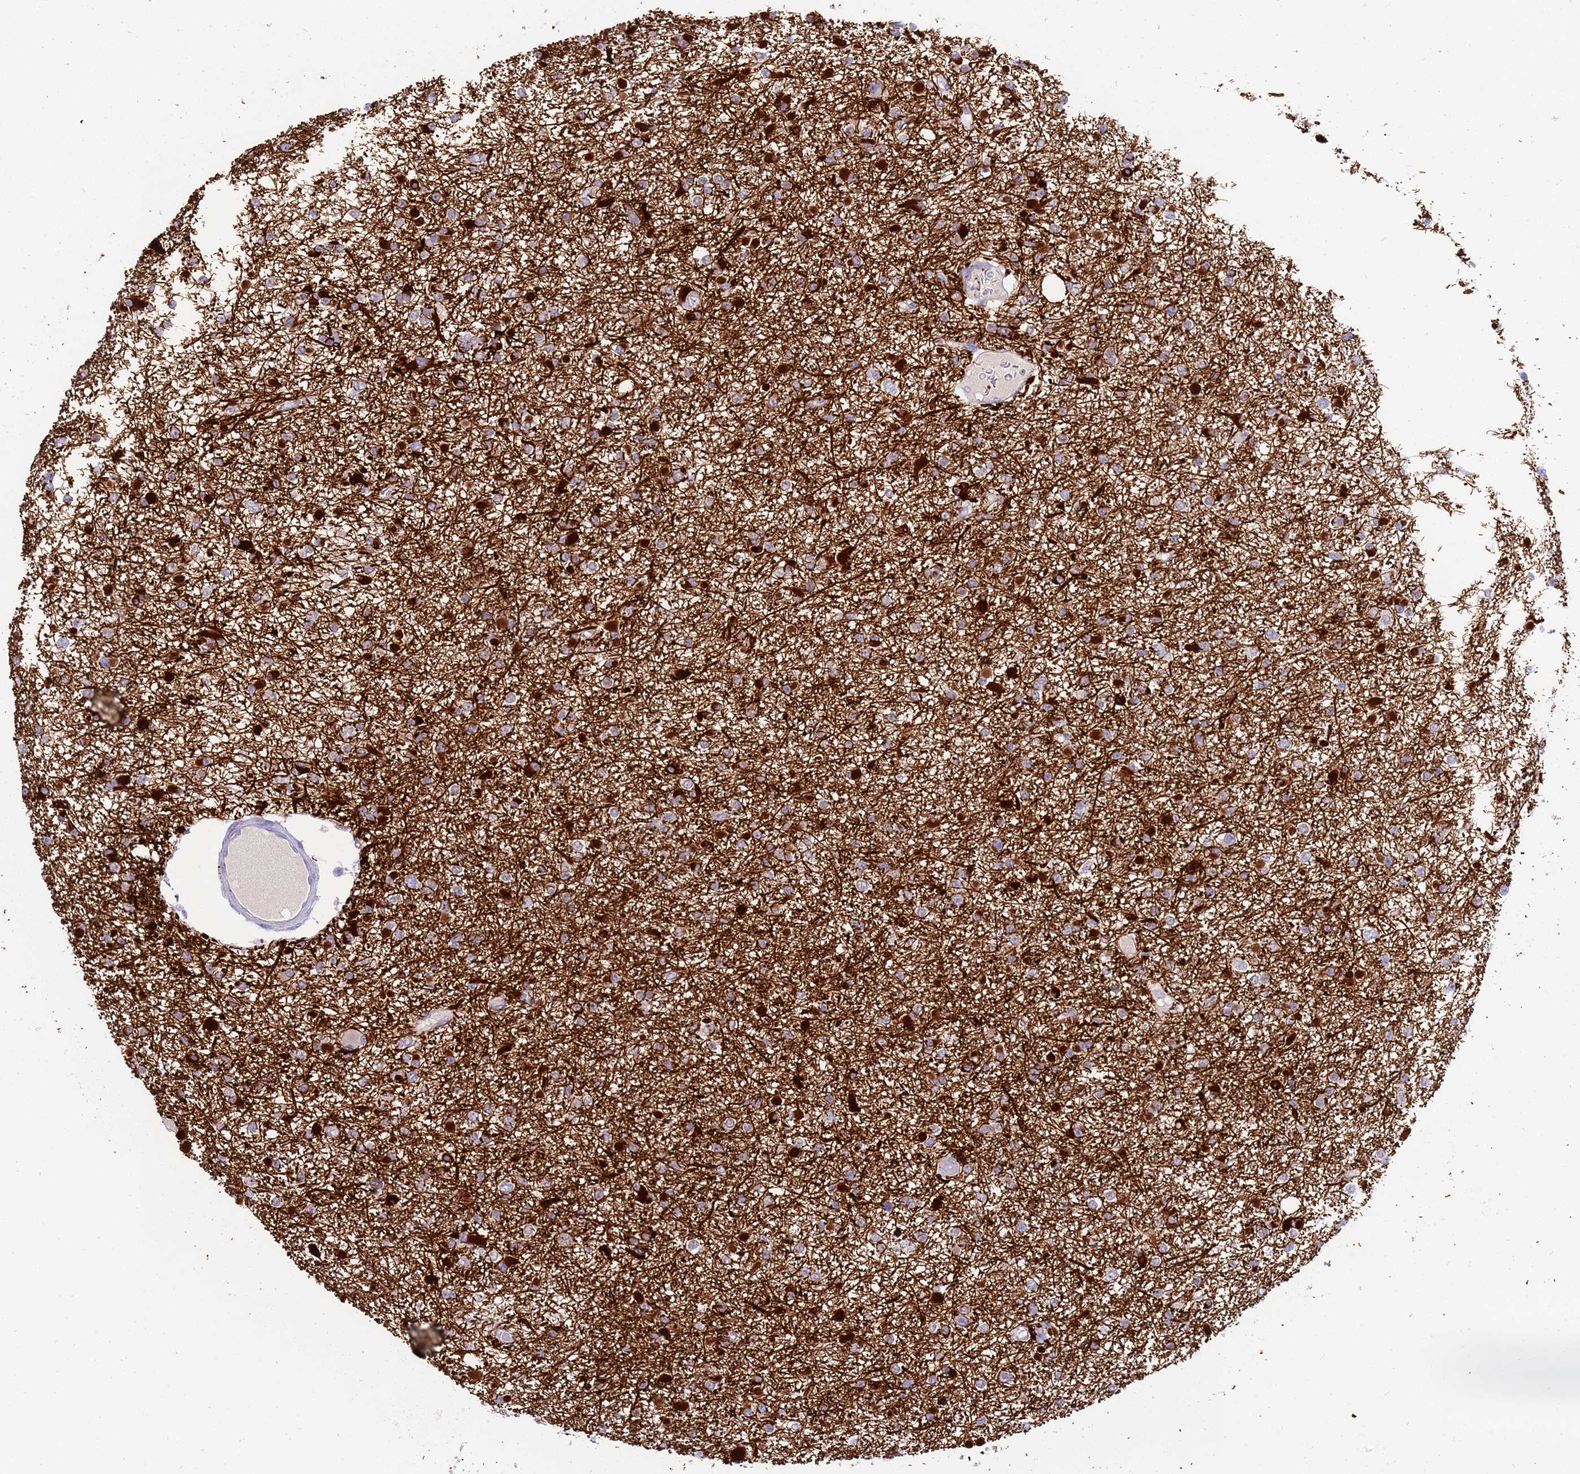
{"staining": {"intensity": "strong", "quantity": "<25%", "location": "cytoplasmic/membranous"}, "tissue": "glioma", "cell_type": "Tumor cells", "image_type": "cancer", "snomed": [{"axis": "morphology", "description": "Glioma, malignant, Low grade"}, {"axis": "topography", "description": "Brain"}], "caption": "Tumor cells show medium levels of strong cytoplasmic/membranous positivity in about <25% of cells in glioma. (DAB (3,3'-diaminobenzidine) IHC with brightfield microscopy, high magnification).", "gene": "STK25", "patient": {"sex": "female", "age": 22}}